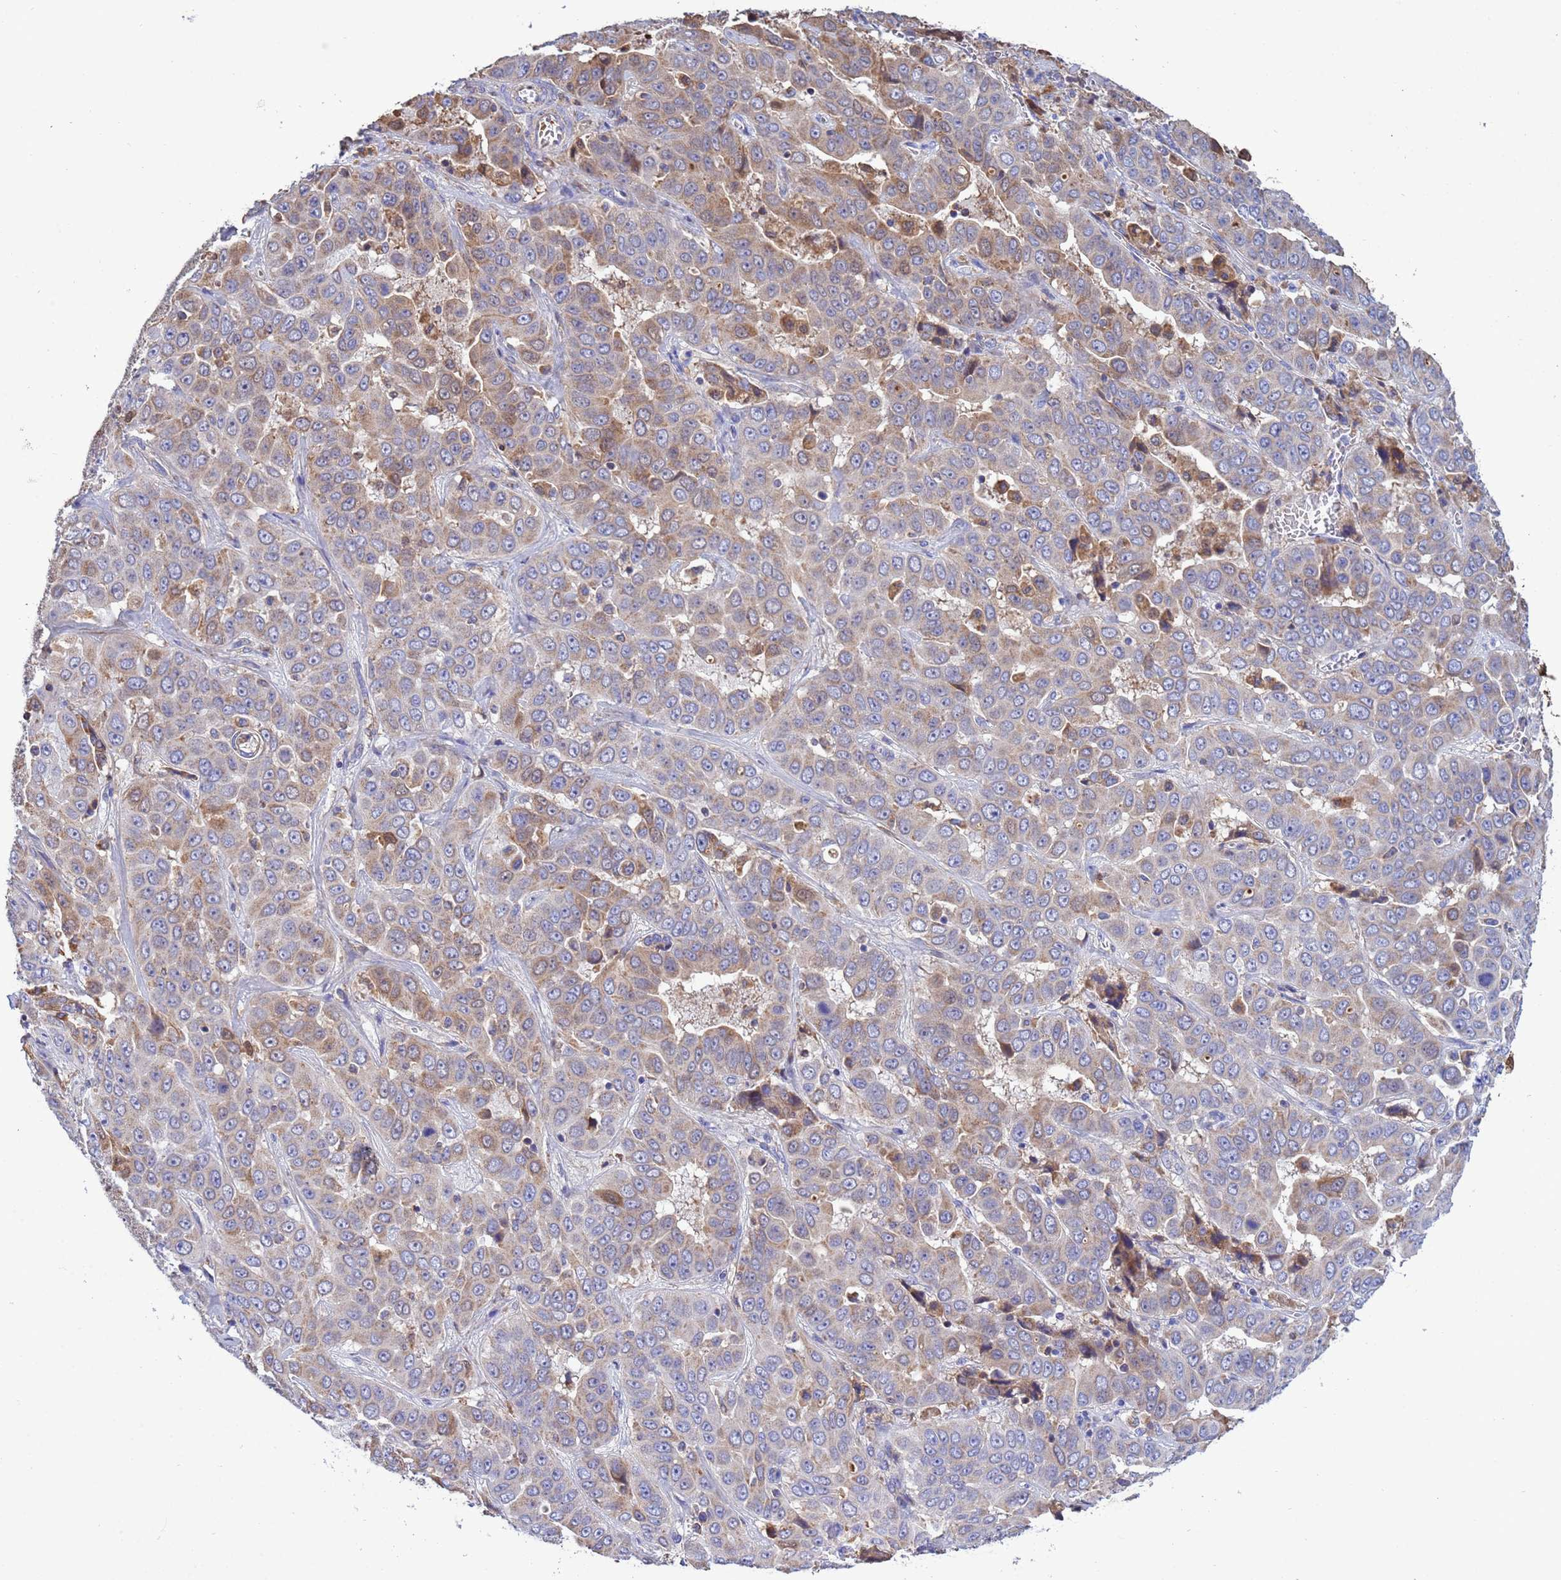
{"staining": {"intensity": "moderate", "quantity": "25%-75%", "location": "cytoplasmic/membranous"}, "tissue": "liver cancer", "cell_type": "Tumor cells", "image_type": "cancer", "snomed": [{"axis": "morphology", "description": "Cholangiocarcinoma"}, {"axis": "topography", "description": "Liver"}], "caption": "Liver cancer stained for a protein shows moderate cytoplasmic/membranous positivity in tumor cells.", "gene": "GLUD1", "patient": {"sex": "female", "age": 52}}